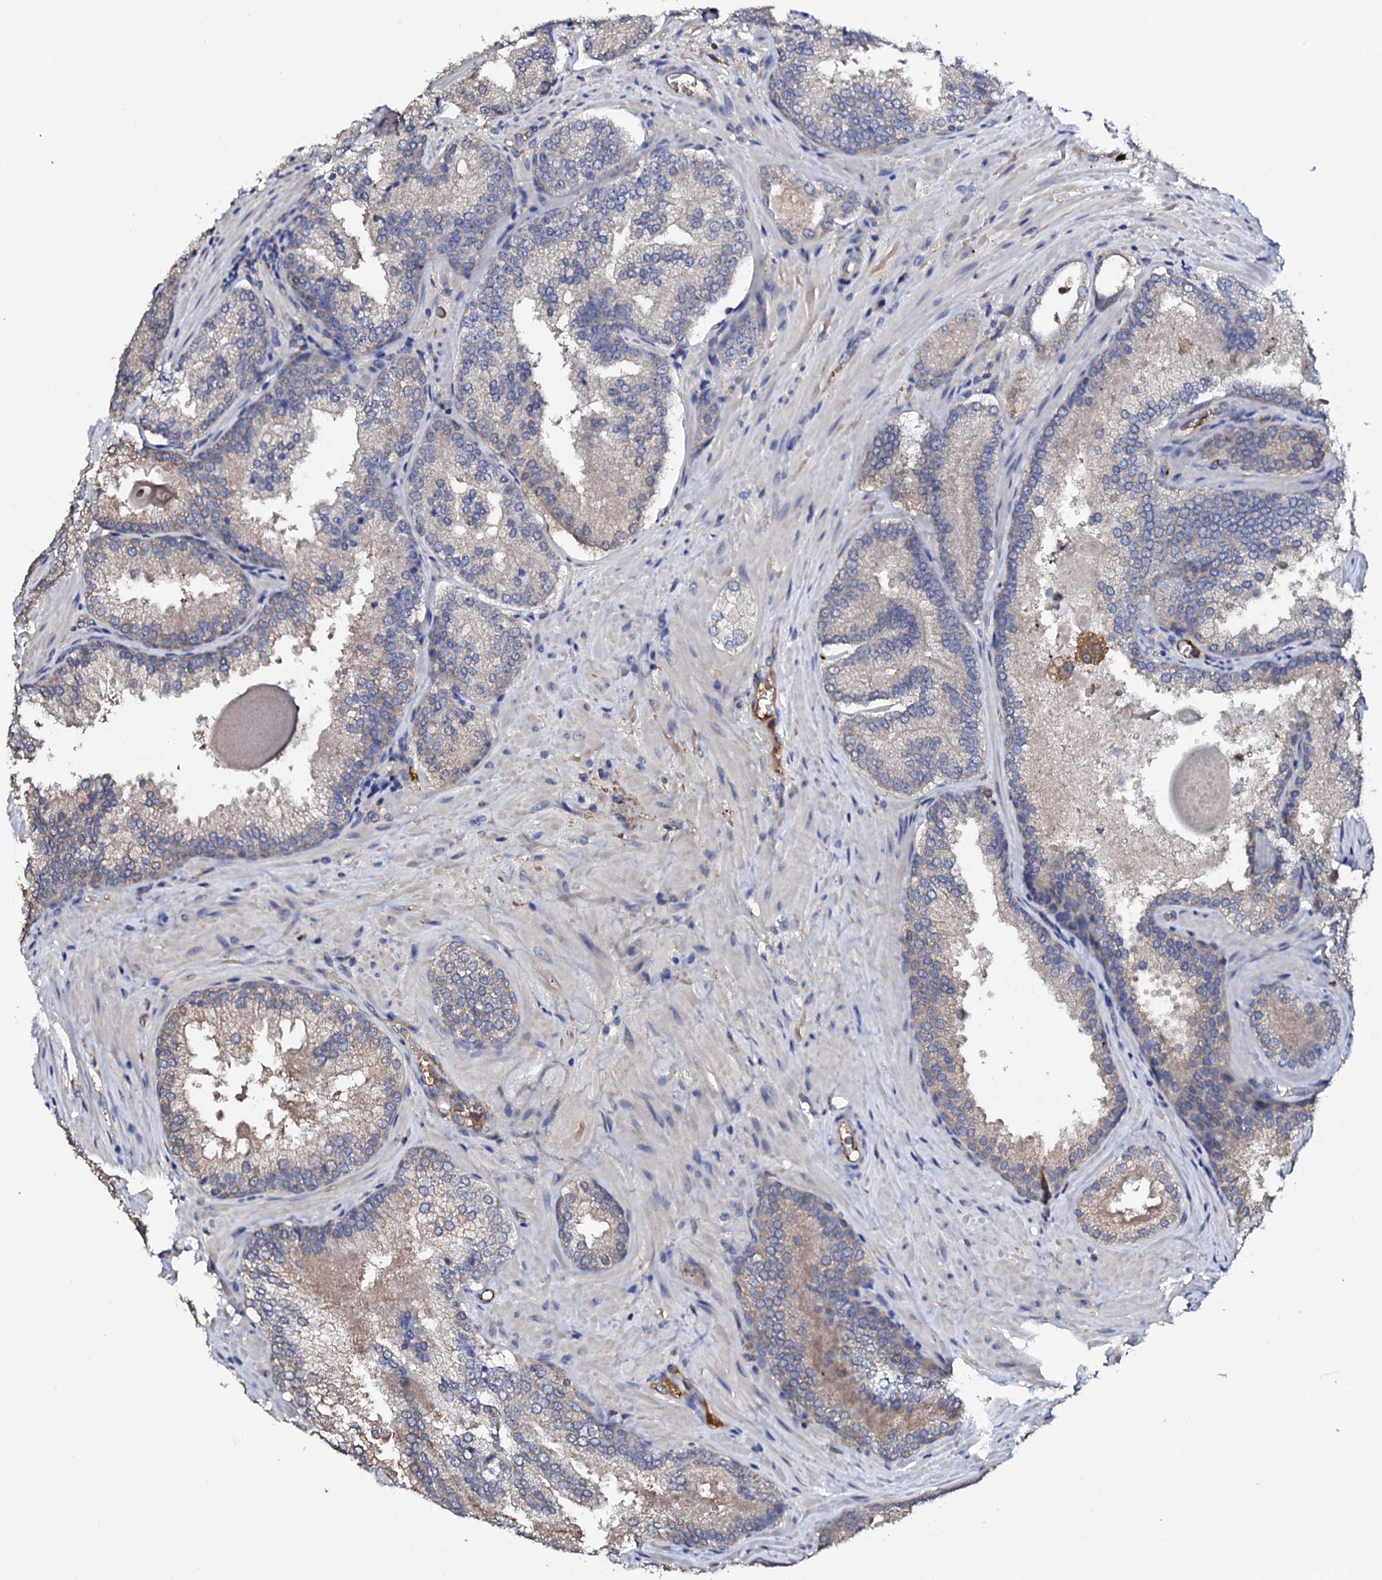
{"staining": {"intensity": "weak", "quantity": ">75%", "location": "cytoplasmic/membranous"}, "tissue": "prostate cancer", "cell_type": "Tumor cells", "image_type": "cancer", "snomed": [{"axis": "morphology", "description": "Adenocarcinoma, Low grade"}, {"axis": "topography", "description": "Prostate"}], "caption": "Immunohistochemical staining of low-grade adenocarcinoma (prostate) shows low levels of weak cytoplasmic/membranous protein expression in about >75% of tumor cells. (DAB = brown stain, brightfield microscopy at high magnification).", "gene": "TCAF2", "patient": {"sex": "male", "age": 74}}